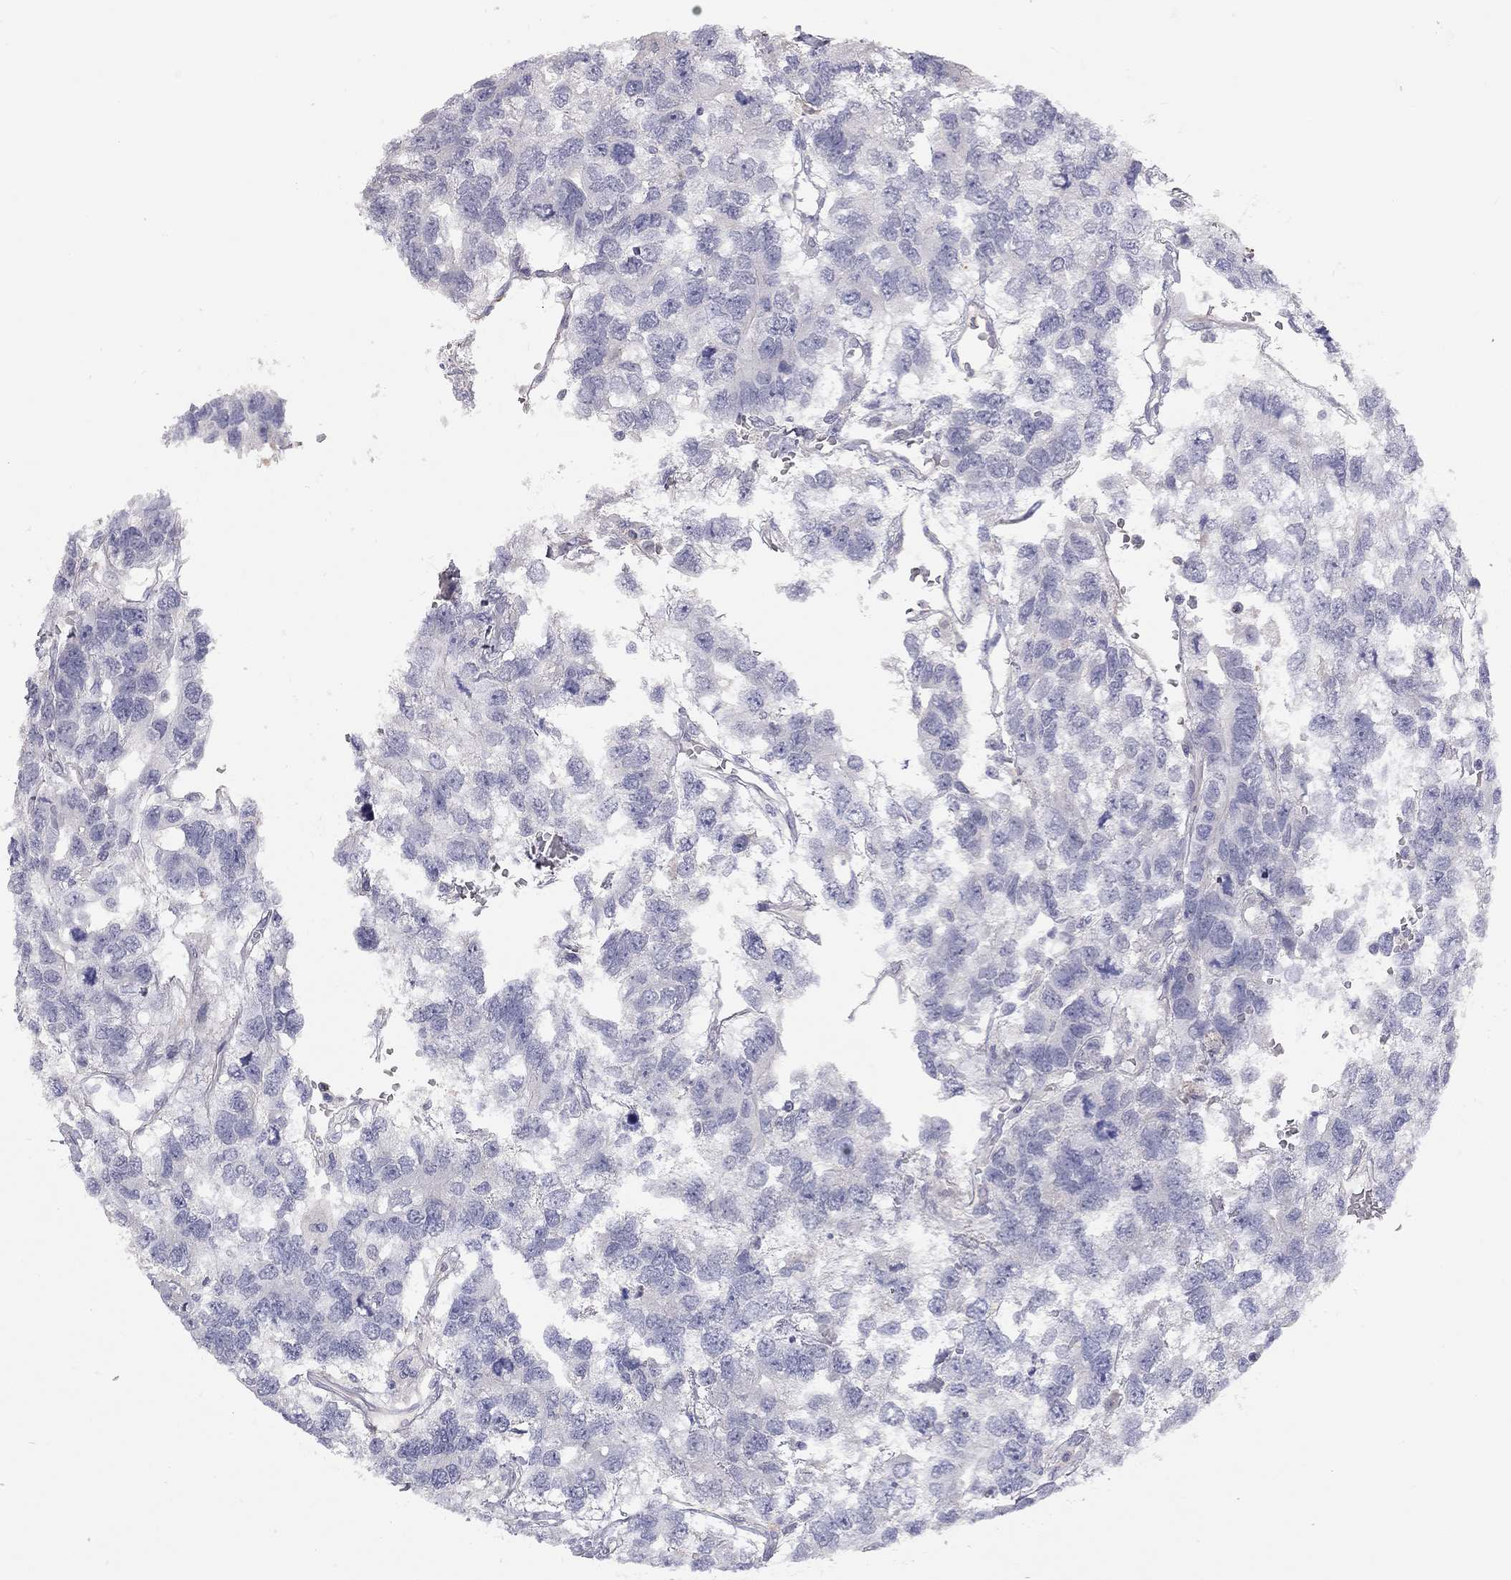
{"staining": {"intensity": "negative", "quantity": "none", "location": "none"}, "tissue": "testis cancer", "cell_type": "Tumor cells", "image_type": "cancer", "snomed": [{"axis": "morphology", "description": "Seminoma, NOS"}, {"axis": "topography", "description": "Testis"}], "caption": "Testis cancer (seminoma) stained for a protein using immunohistochemistry reveals no expression tumor cells.", "gene": "ADCYAP1", "patient": {"sex": "male", "age": 52}}